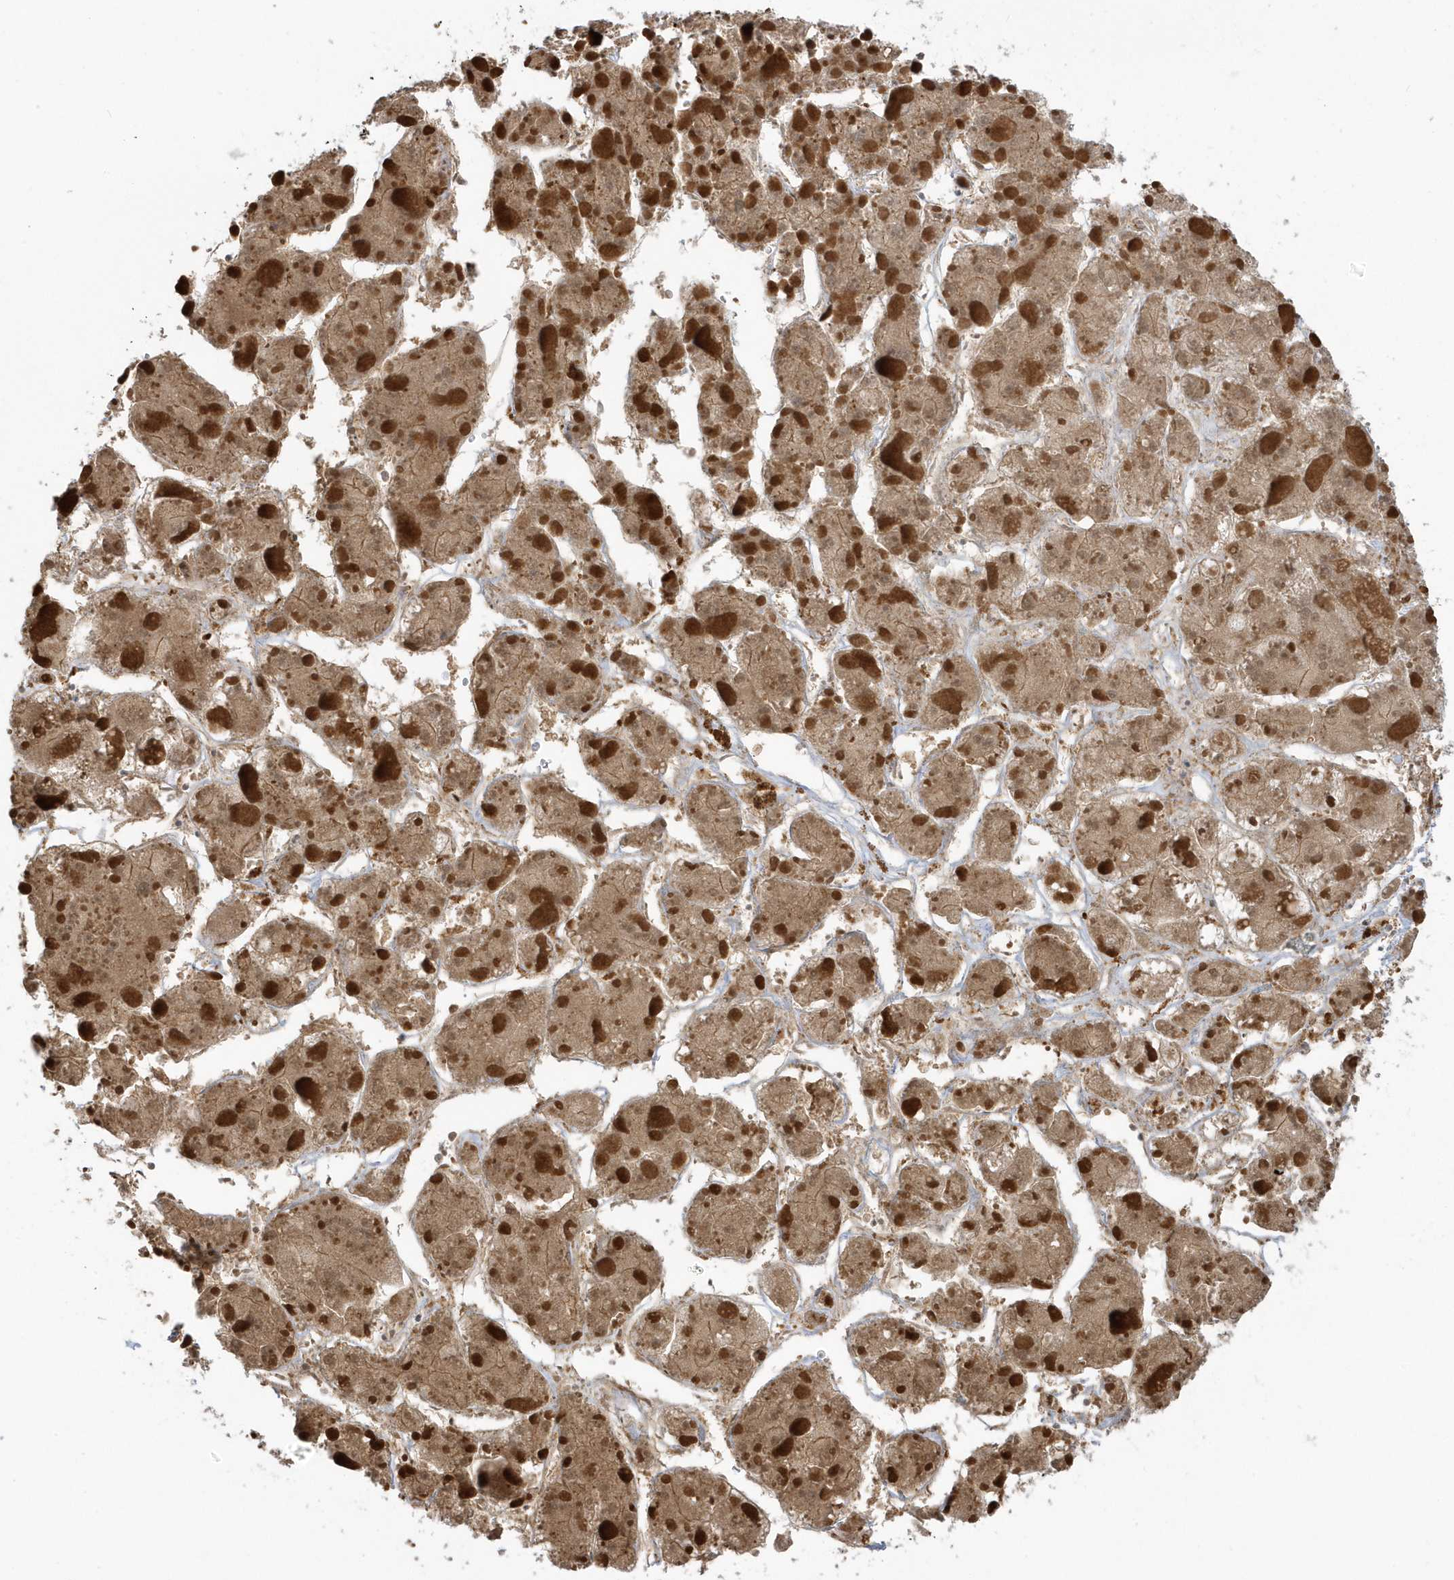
{"staining": {"intensity": "moderate", "quantity": ">75%", "location": "cytoplasmic/membranous,nuclear"}, "tissue": "liver cancer", "cell_type": "Tumor cells", "image_type": "cancer", "snomed": [{"axis": "morphology", "description": "Carcinoma, Hepatocellular, NOS"}, {"axis": "topography", "description": "Liver"}], "caption": "Liver cancer (hepatocellular carcinoma) tissue displays moderate cytoplasmic/membranous and nuclear staining in about >75% of tumor cells, visualized by immunohistochemistry. (Stains: DAB in brown, nuclei in blue, Microscopy: brightfield microscopy at high magnification).", "gene": "PPP1R7", "patient": {"sex": "female", "age": 73}}